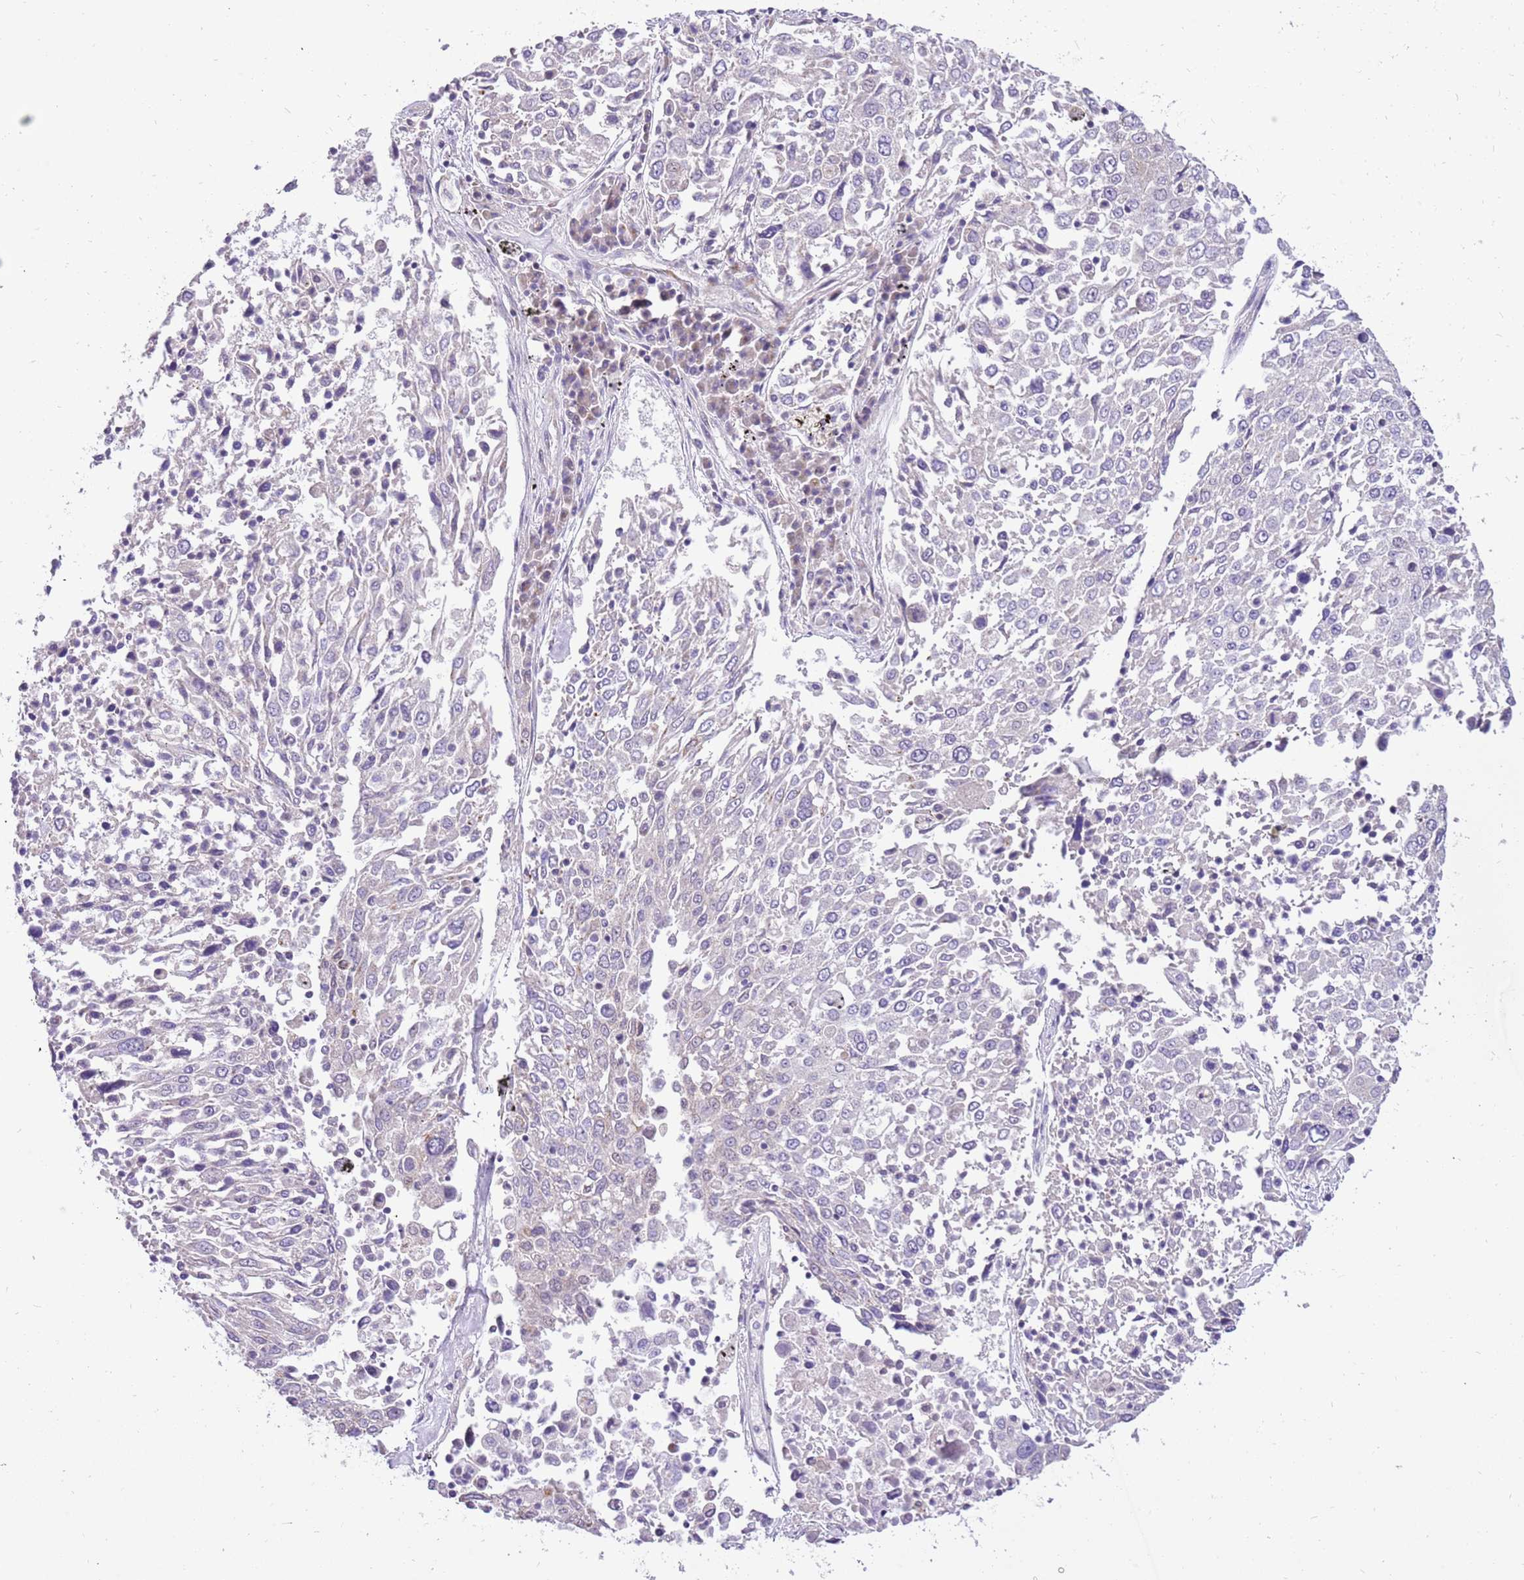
{"staining": {"intensity": "negative", "quantity": "none", "location": "none"}, "tissue": "lung cancer", "cell_type": "Tumor cells", "image_type": "cancer", "snomed": [{"axis": "morphology", "description": "Squamous cell carcinoma, NOS"}, {"axis": "topography", "description": "Lung"}], "caption": "High magnification brightfield microscopy of lung squamous cell carcinoma stained with DAB (3,3'-diaminobenzidine) (brown) and counterstained with hematoxylin (blue): tumor cells show no significant positivity.", "gene": "COX17", "patient": {"sex": "male", "age": 65}}